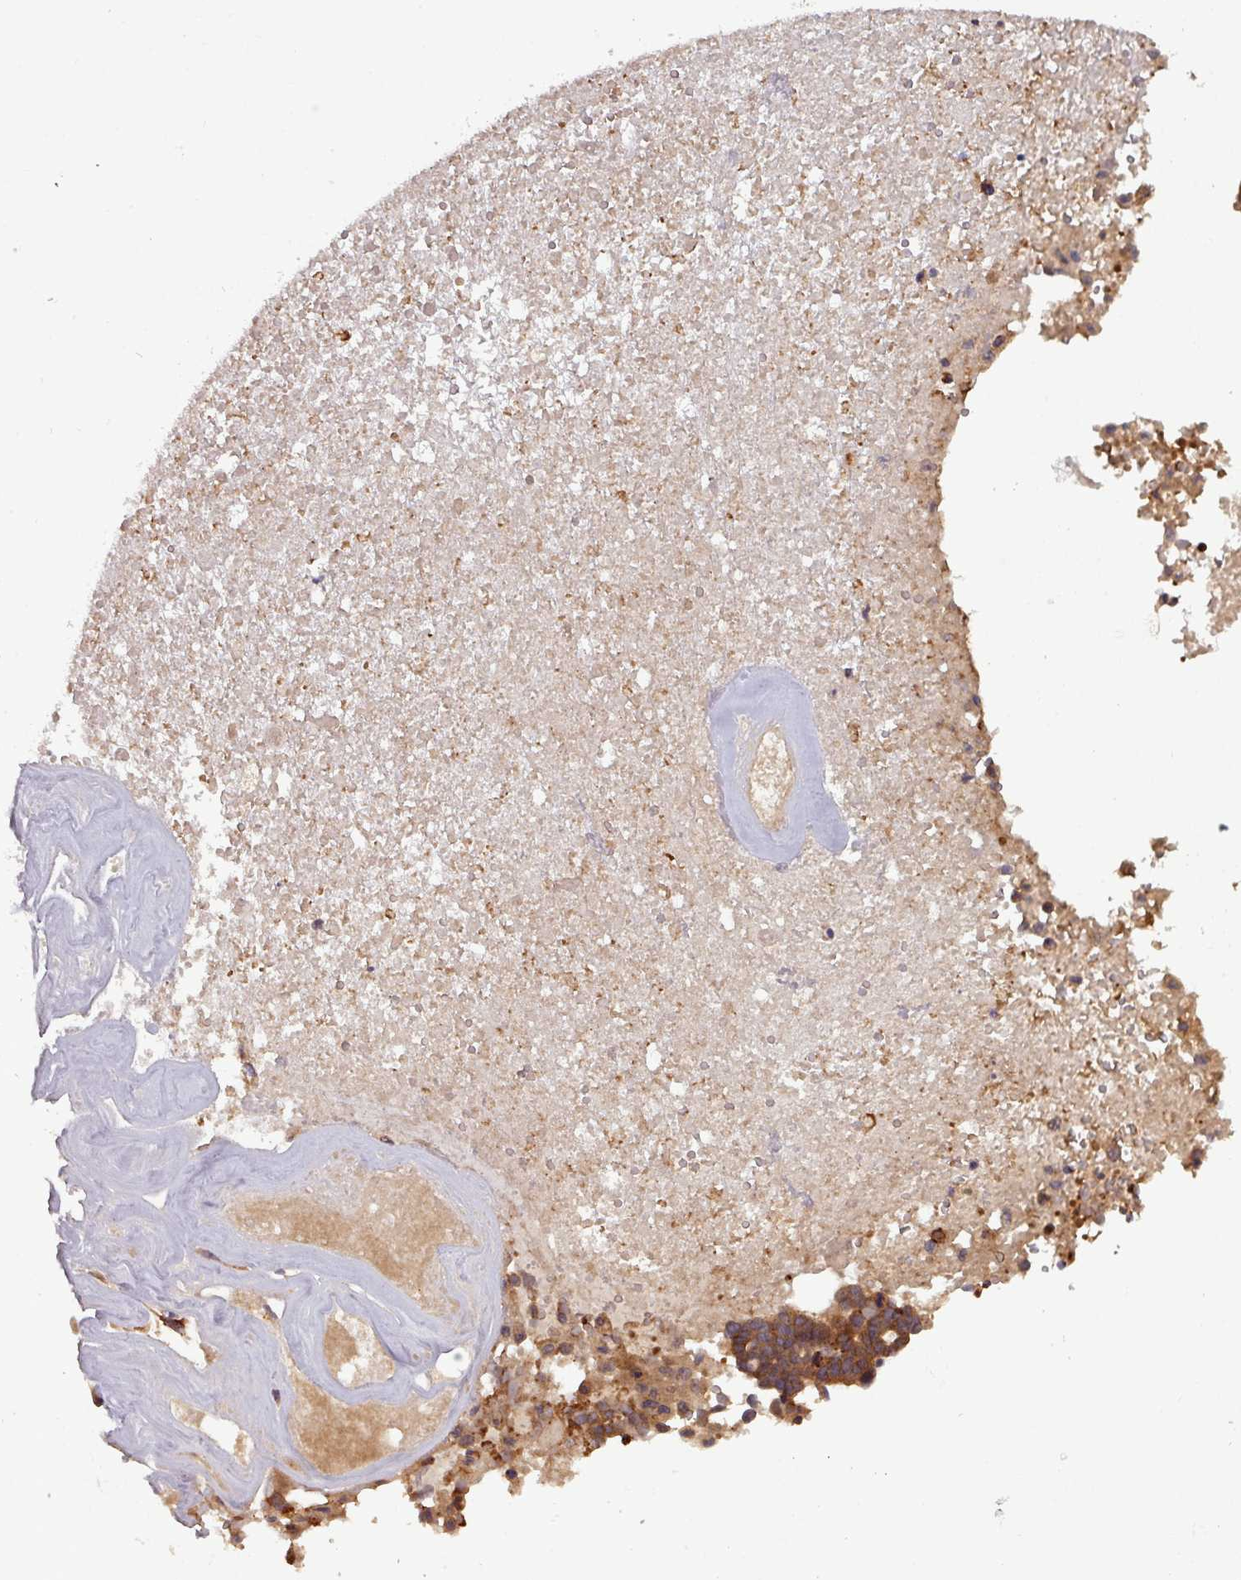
{"staining": {"intensity": "moderate", "quantity": ">75%", "location": "cytoplasmic/membranous"}, "tissue": "ovarian cancer", "cell_type": "Tumor cells", "image_type": "cancer", "snomed": [{"axis": "morphology", "description": "Cystadenocarcinoma, serous, NOS"}, {"axis": "topography", "description": "Ovary"}], "caption": "Protein expression analysis of human serous cystadenocarcinoma (ovarian) reveals moderate cytoplasmic/membranous positivity in about >75% of tumor cells.", "gene": "GSKIP", "patient": {"sex": "female", "age": 59}}